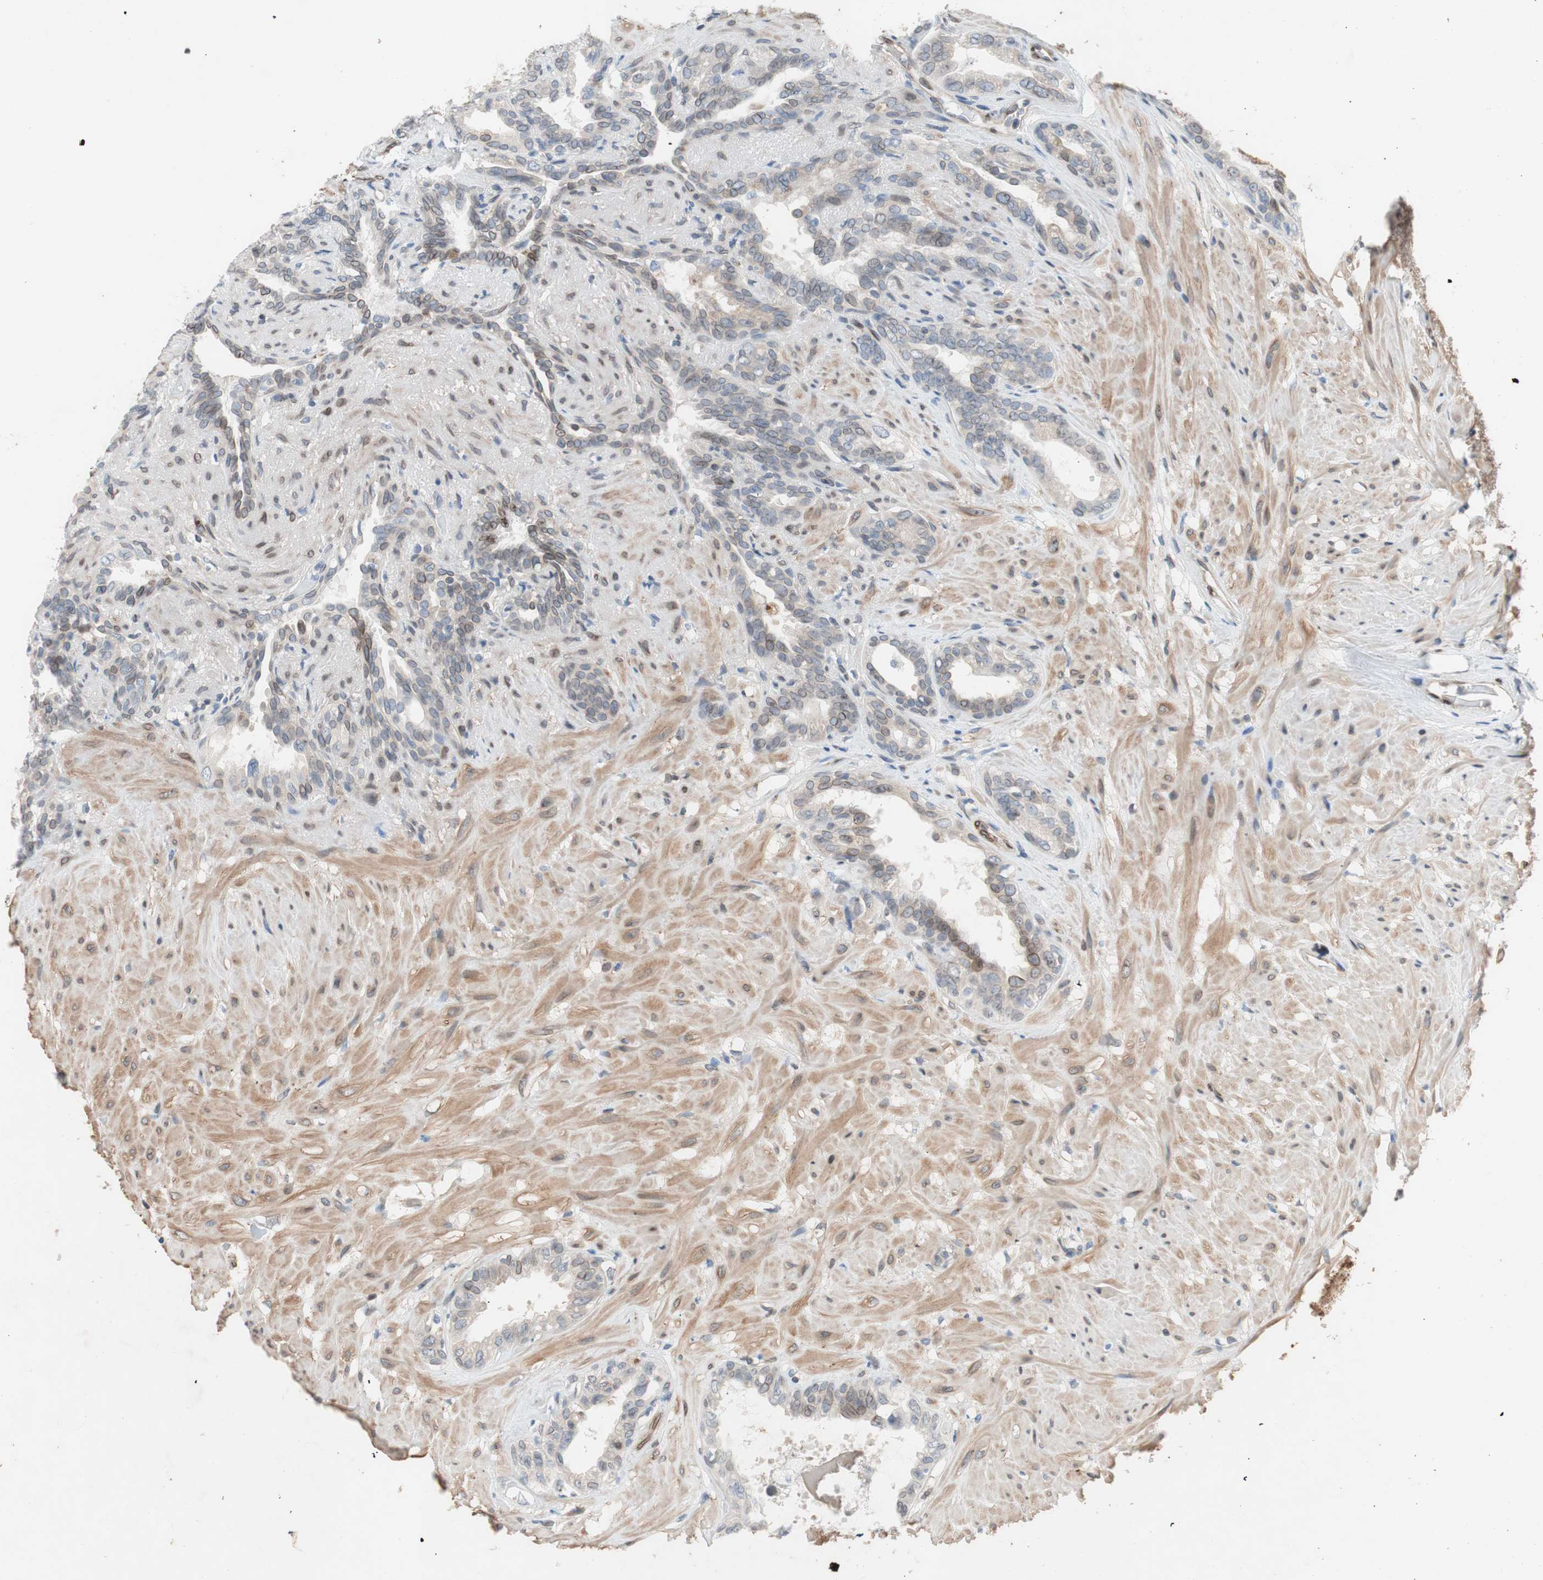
{"staining": {"intensity": "moderate", "quantity": "<25%", "location": "cytoplasmic/membranous,nuclear"}, "tissue": "seminal vesicle", "cell_type": "Glandular cells", "image_type": "normal", "snomed": [{"axis": "morphology", "description": "Normal tissue, NOS"}, {"axis": "topography", "description": "Seminal veicle"}], "caption": "Protein staining shows moderate cytoplasmic/membranous,nuclear expression in about <25% of glandular cells in unremarkable seminal vesicle. Immunohistochemistry stains the protein of interest in brown and the nuclei are stained blue.", "gene": "ARNT2", "patient": {"sex": "male", "age": 61}}